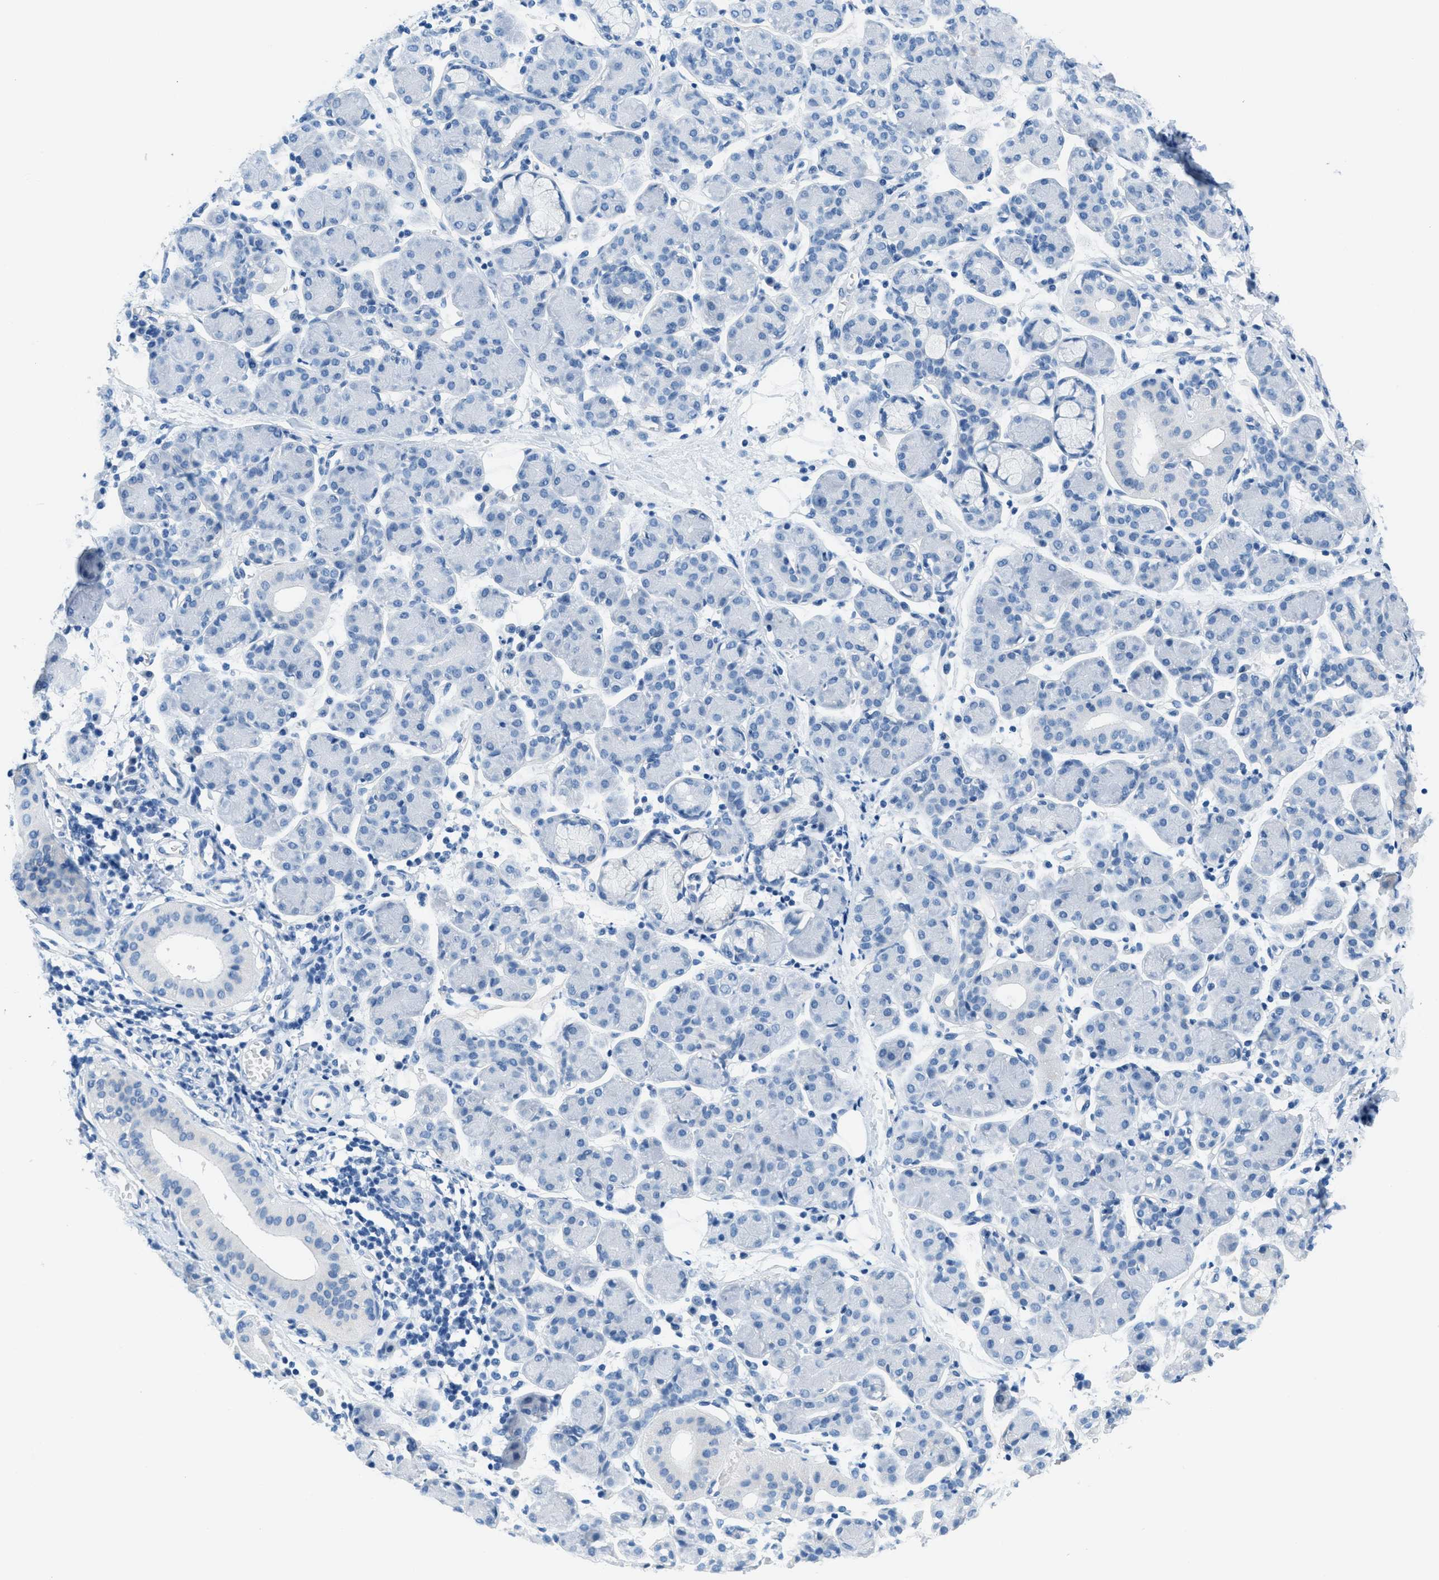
{"staining": {"intensity": "negative", "quantity": "none", "location": "none"}, "tissue": "salivary gland", "cell_type": "Glandular cells", "image_type": "normal", "snomed": [{"axis": "morphology", "description": "Normal tissue, NOS"}, {"axis": "morphology", "description": "Inflammation, NOS"}, {"axis": "topography", "description": "Lymph node"}, {"axis": "topography", "description": "Salivary gland"}], "caption": "Photomicrograph shows no protein staining in glandular cells of unremarkable salivary gland.", "gene": "MGARP", "patient": {"sex": "male", "age": 3}}